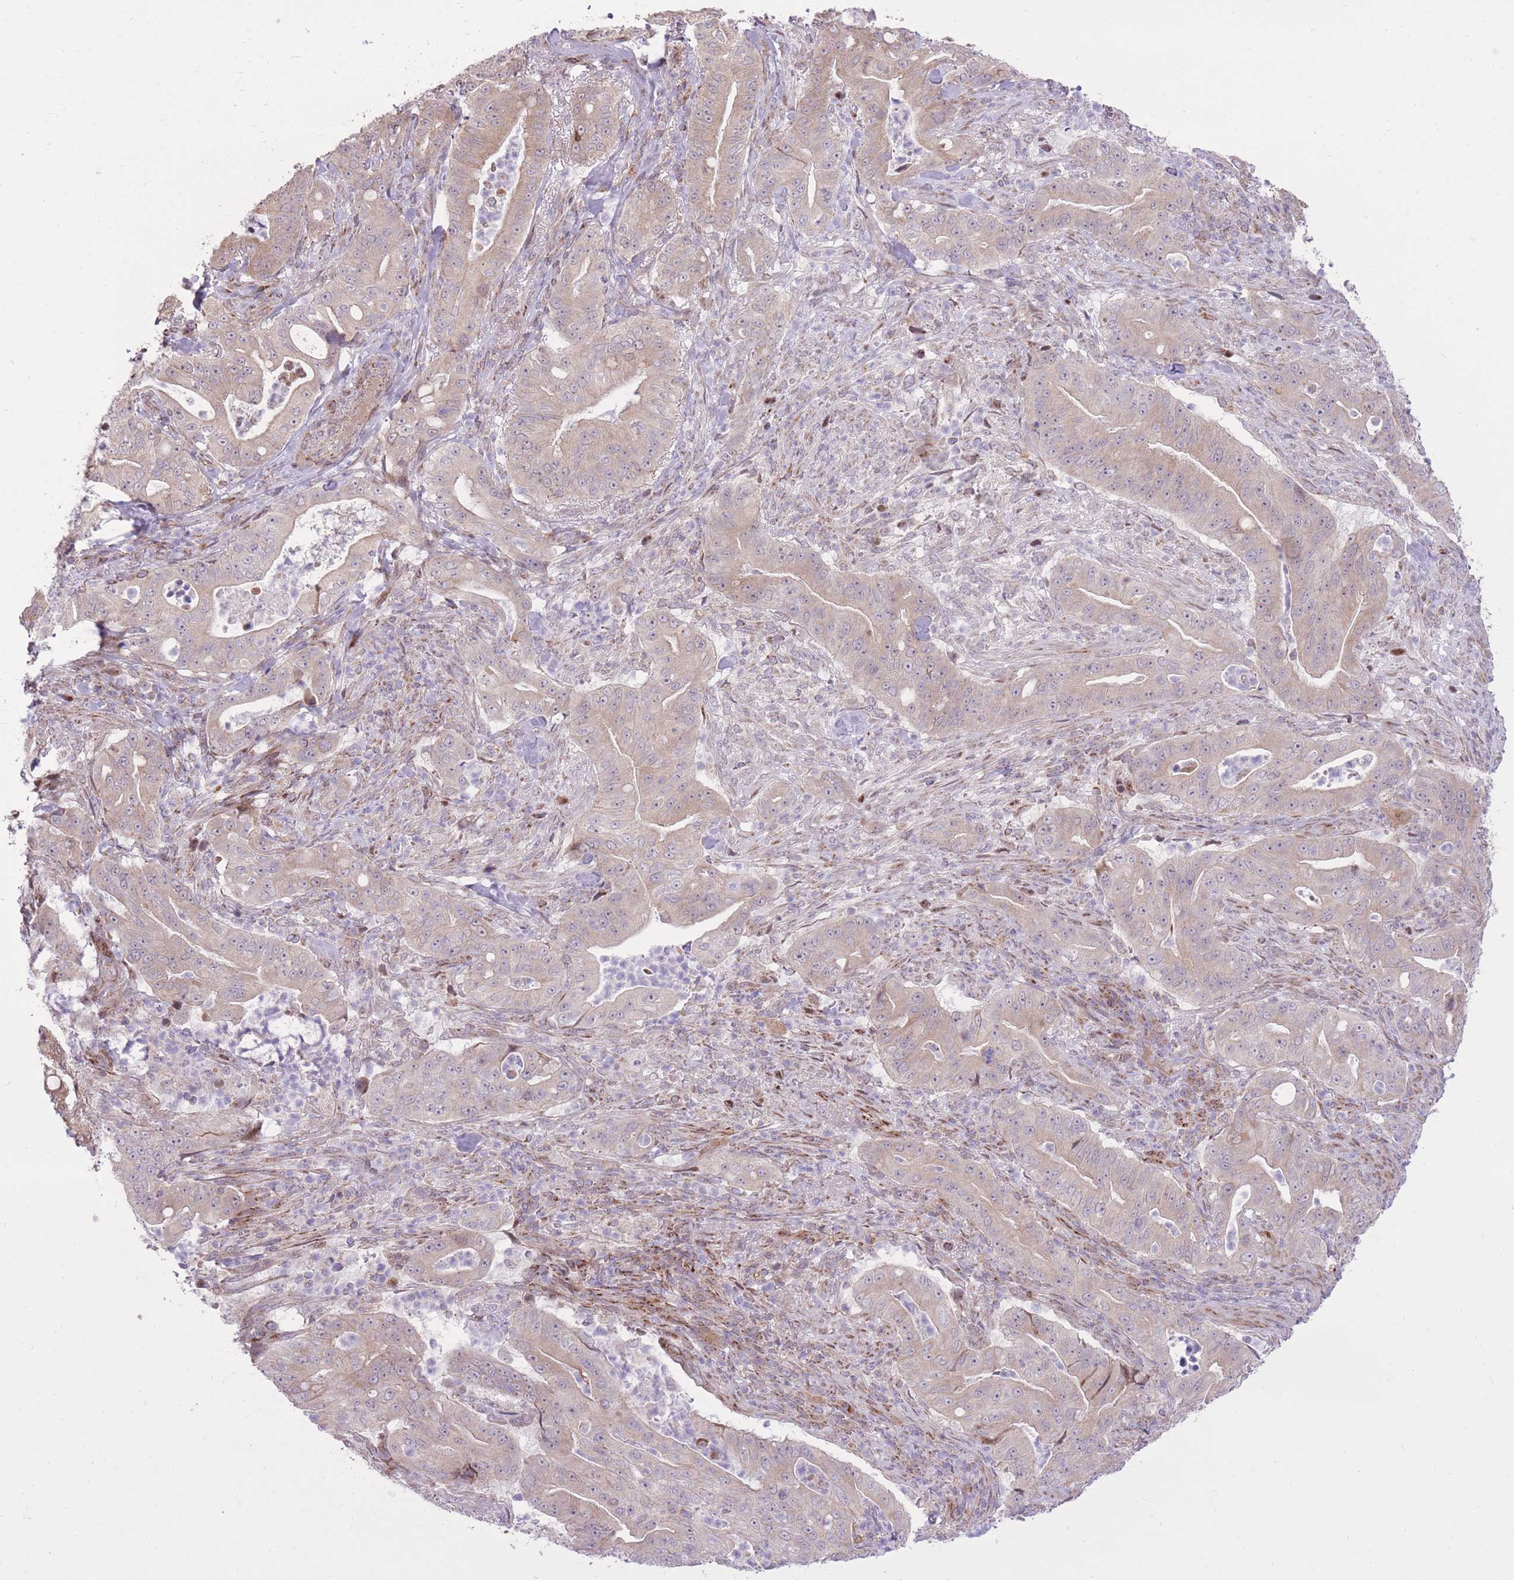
{"staining": {"intensity": "weak", "quantity": "25%-75%", "location": "cytoplasmic/membranous"}, "tissue": "pancreatic cancer", "cell_type": "Tumor cells", "image_type": "cancer", "snomed": [{"axis": "morphology", "description": "Adenocarcinoma, NOS"}, {"axis": "topography", "description": "Pancreas"}], "caption": "Pancreatic cancer stained with DAB IHC demonstrates low levels of weak cytoplasmic/membranous staining in about 25%-75% of tumor cells. The staining is performed using DAB (3,3'-diaminobenzidine) brown chromogen to label protein expression. The nuclei are counter-stained blue using hematoxylin.", "gene": "SLC4A4", "patient": {"sex": "male", "age": 71}}